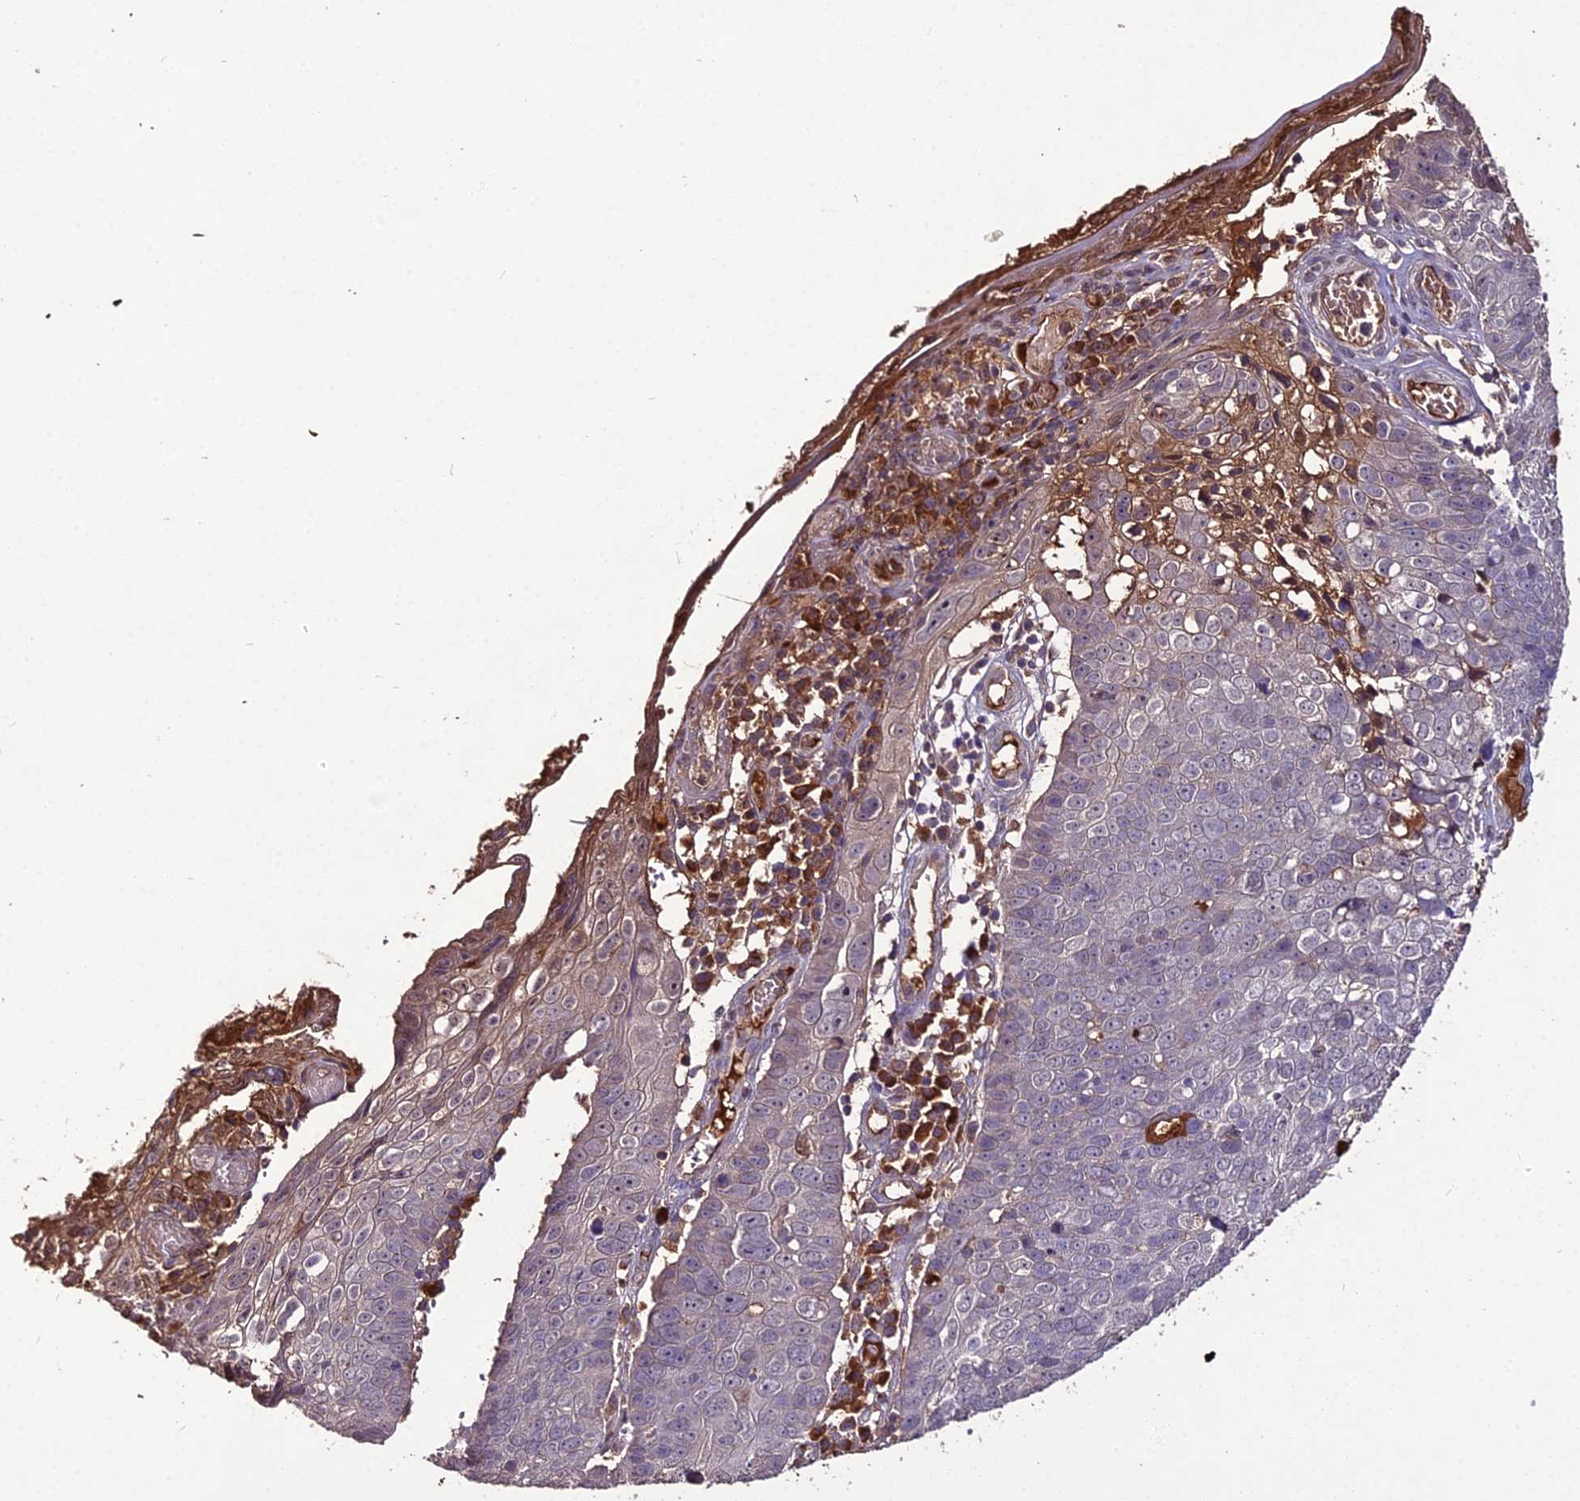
{"staining": {"intensity": "negative", "quantity": "none", "location": "none"}, "tissue": "skin cancer", "cell_type": "Tumor cells", "image_type": "cancer", "snomed": [{"axis": "morphology", "description": "Squamous cell carcinoma, NOS"}, {"axis": "topography", "description": "Skin"}], "caption": "Micrograph shows no protein expression in tumor cells of squamous cell carcinoma (skin) tissue. (Stains: DAB (3,3'-diaminobenzidine) IHC with hematoxylin counter stain, Microscopy: brightfield microscopy at high magnification).", "gene": "KCTD16", "patient": {"sex": "male", "age": 71}}